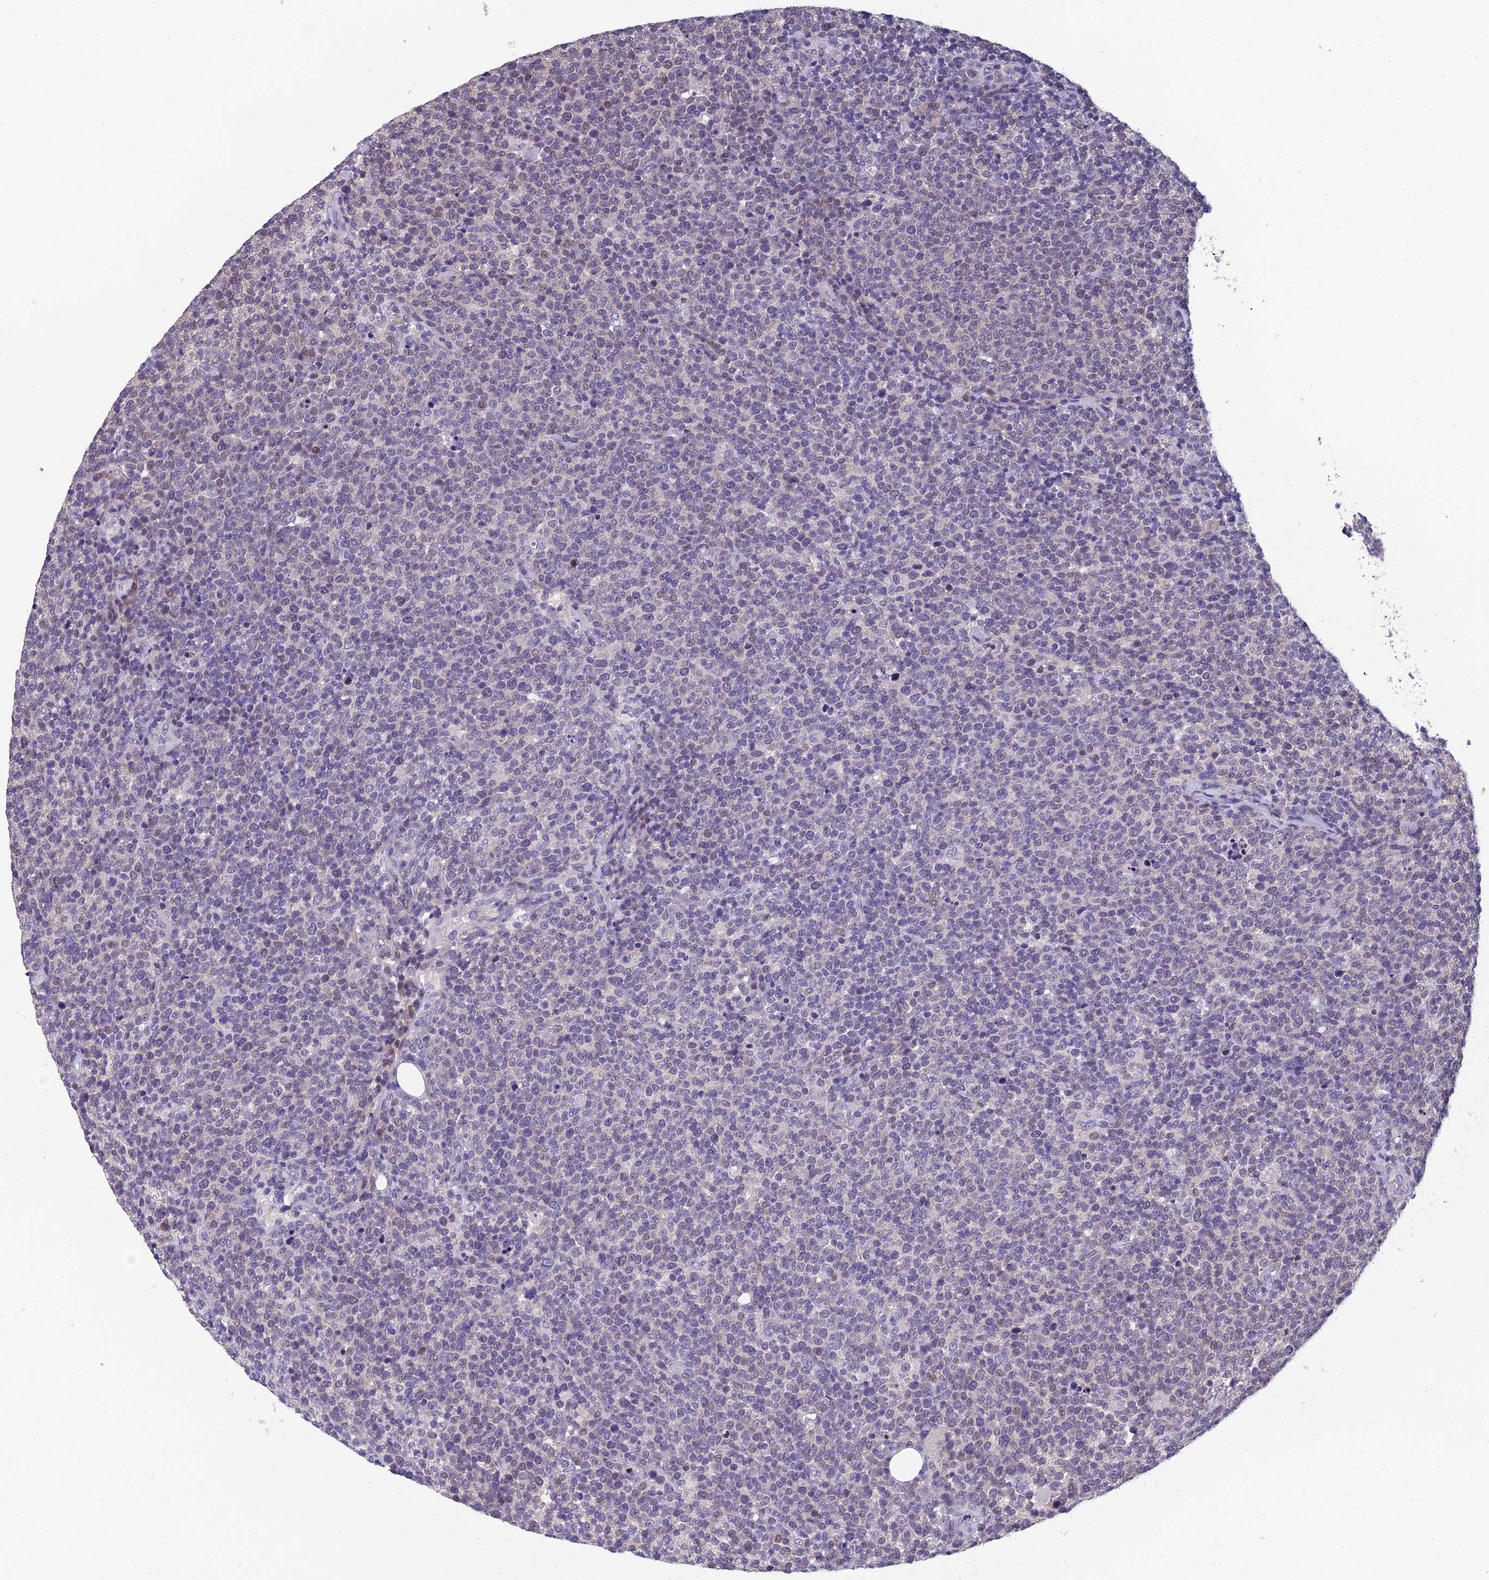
{"staining": {"intensity": "negative", "quantity": "none", "location": "none"}, "tissue": "lymphoma", "cell_type": "Tumor cells", "image_type": "cancer", "snomed": [{"axis": "morphology", "description": "Malignant lymphoma, non-Hodgkin's type, High grade"}, {"axis": "topography", "description": "Lymph node"}], "caption": "Immunohistochemistry image of high-grade malignant lymphoma, non-Hodgkin's type stained for a protein (brown), which displays no positivity in tumor cells.", "gene": "GRWD1", "patient": {"sex": "male", "age": 61}}